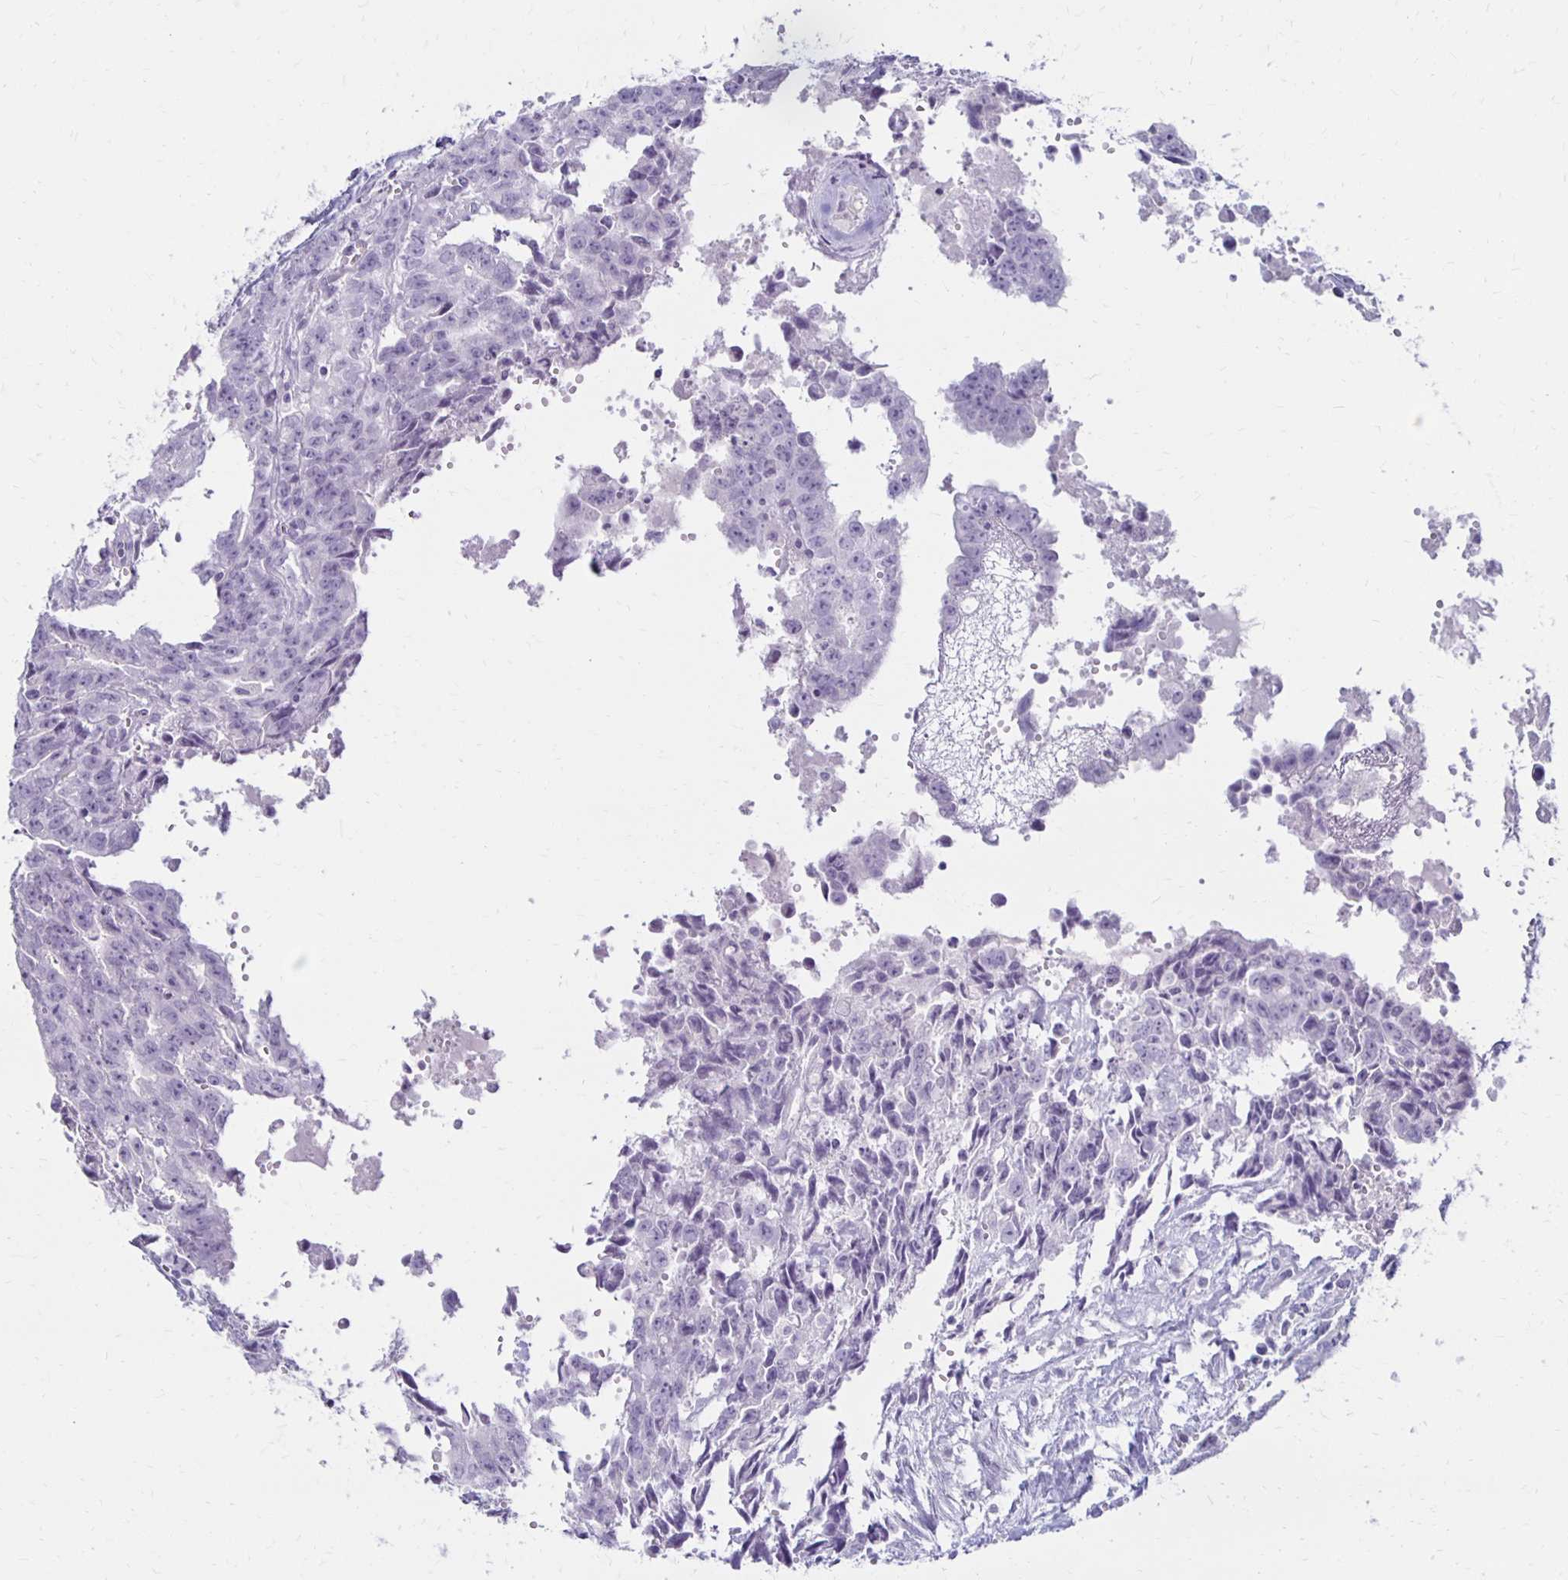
{"staining": {"intensity": "negative", "quantity": "none", "location": "none"}, "tissue": "testis cancer", "cell_type": "Tumor cells", "image_type": "cancer", "snomed": [{"axis": "morphology", "description": "Carcinoma, Embryonal, NOS"}, {"axis": "morphology", "description": "Teratoma, malignant, NOS"}, {"axis": "topography", "description": "Testis"}], "caption": "Immunohistochemistry (IHC) image of embryonal carcinoma (testis) stained for a protein (brown), which reveals no expression in tumor cells.", "gene": "RYR1", "patient": {"sex": "male", "age": 24}}